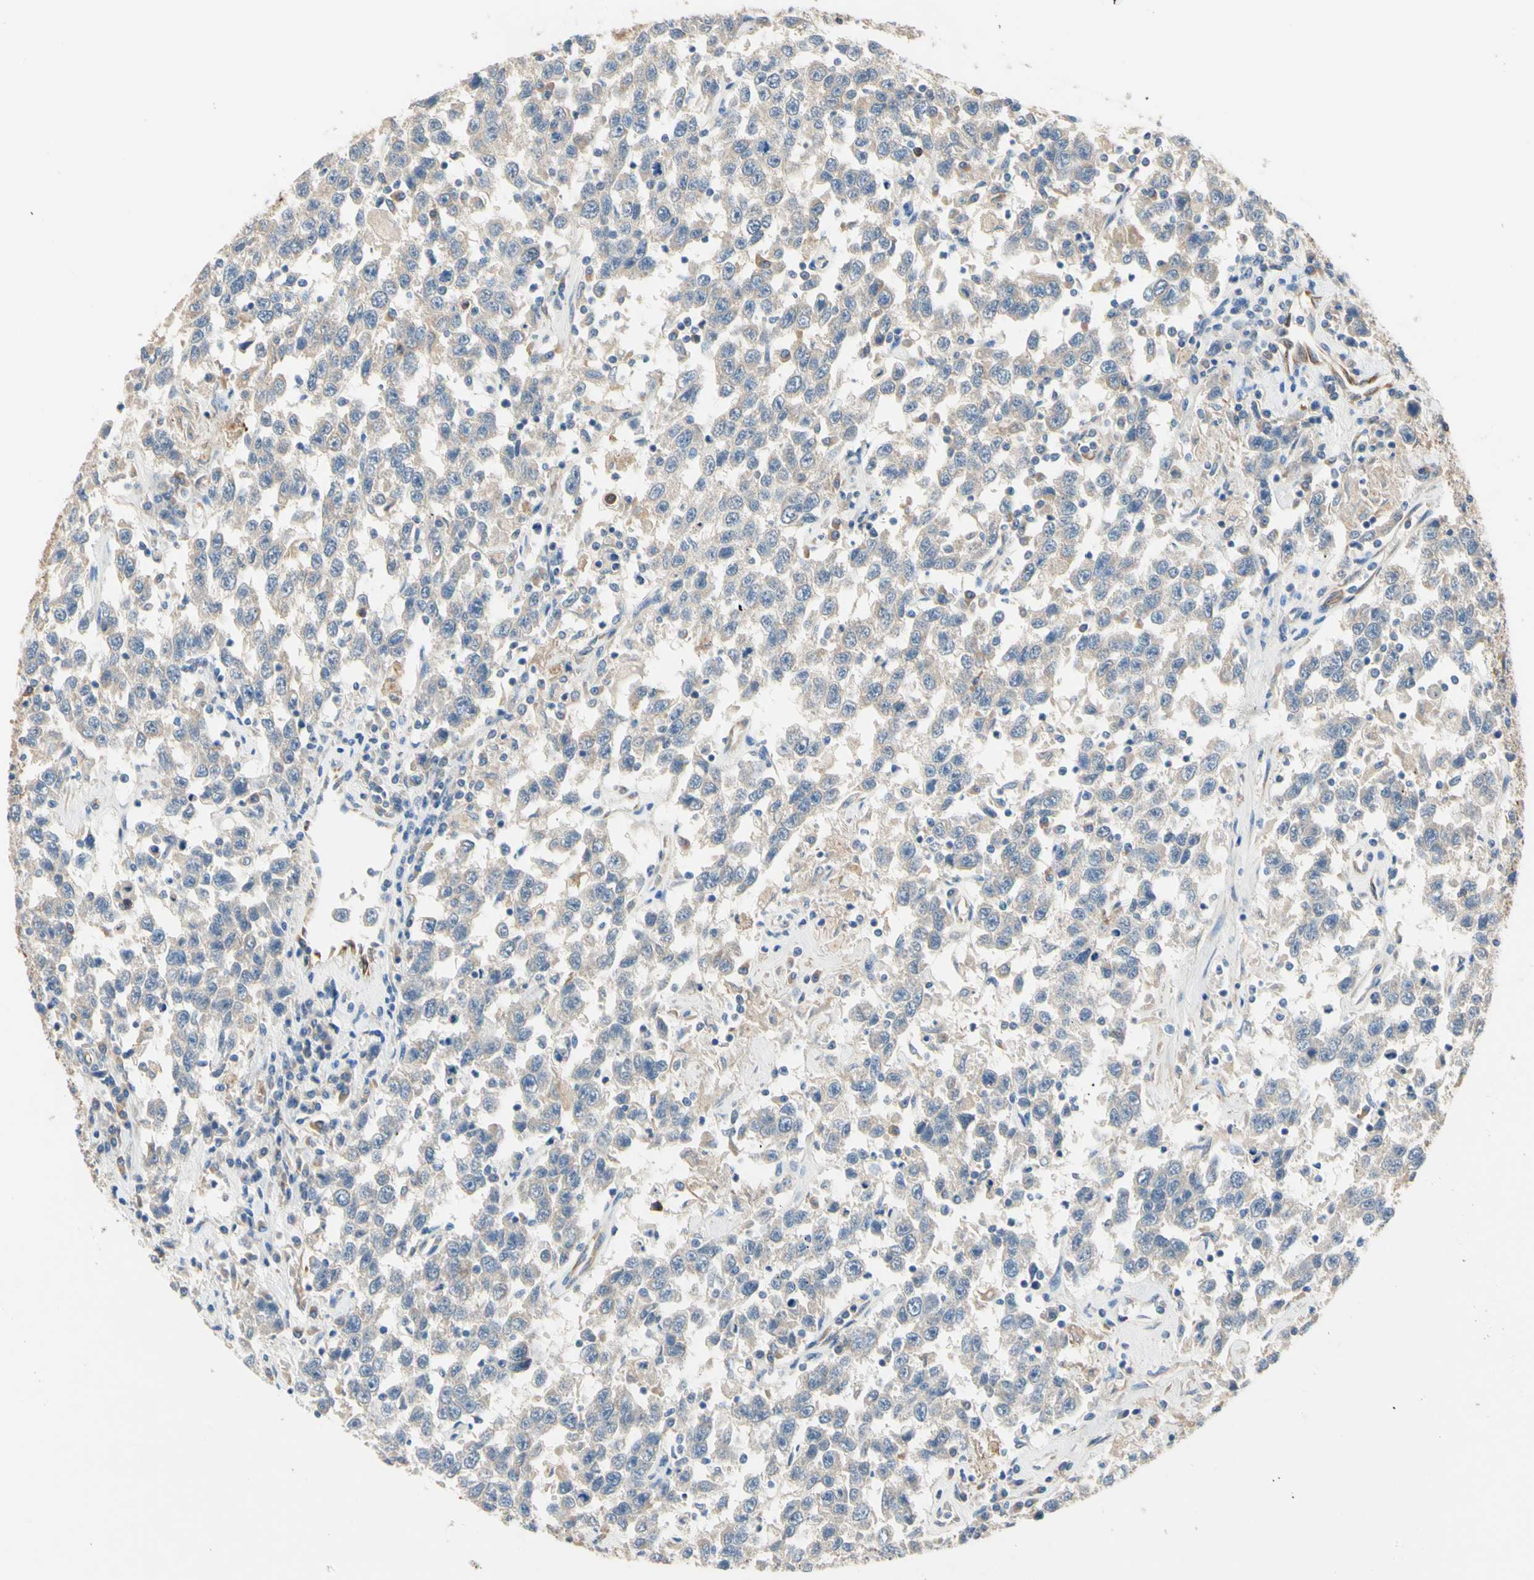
{"staining": {"intensity": "negative", "quantity": "none", "location": "none"}, "tissue": "testis cancer", "cell_type": "Tumor cells", "image_type": "cancer", "snomed": [{"axis": "morphology", "description": "Seminoma, NOS"}, {"axis": "topography", "description": "Testis"}], "caption": "Tumor cells show no significant staining in testis cancer (seminoma).", "gene": "TRAF2", "patient": {"sex": "male", "age": 41}}